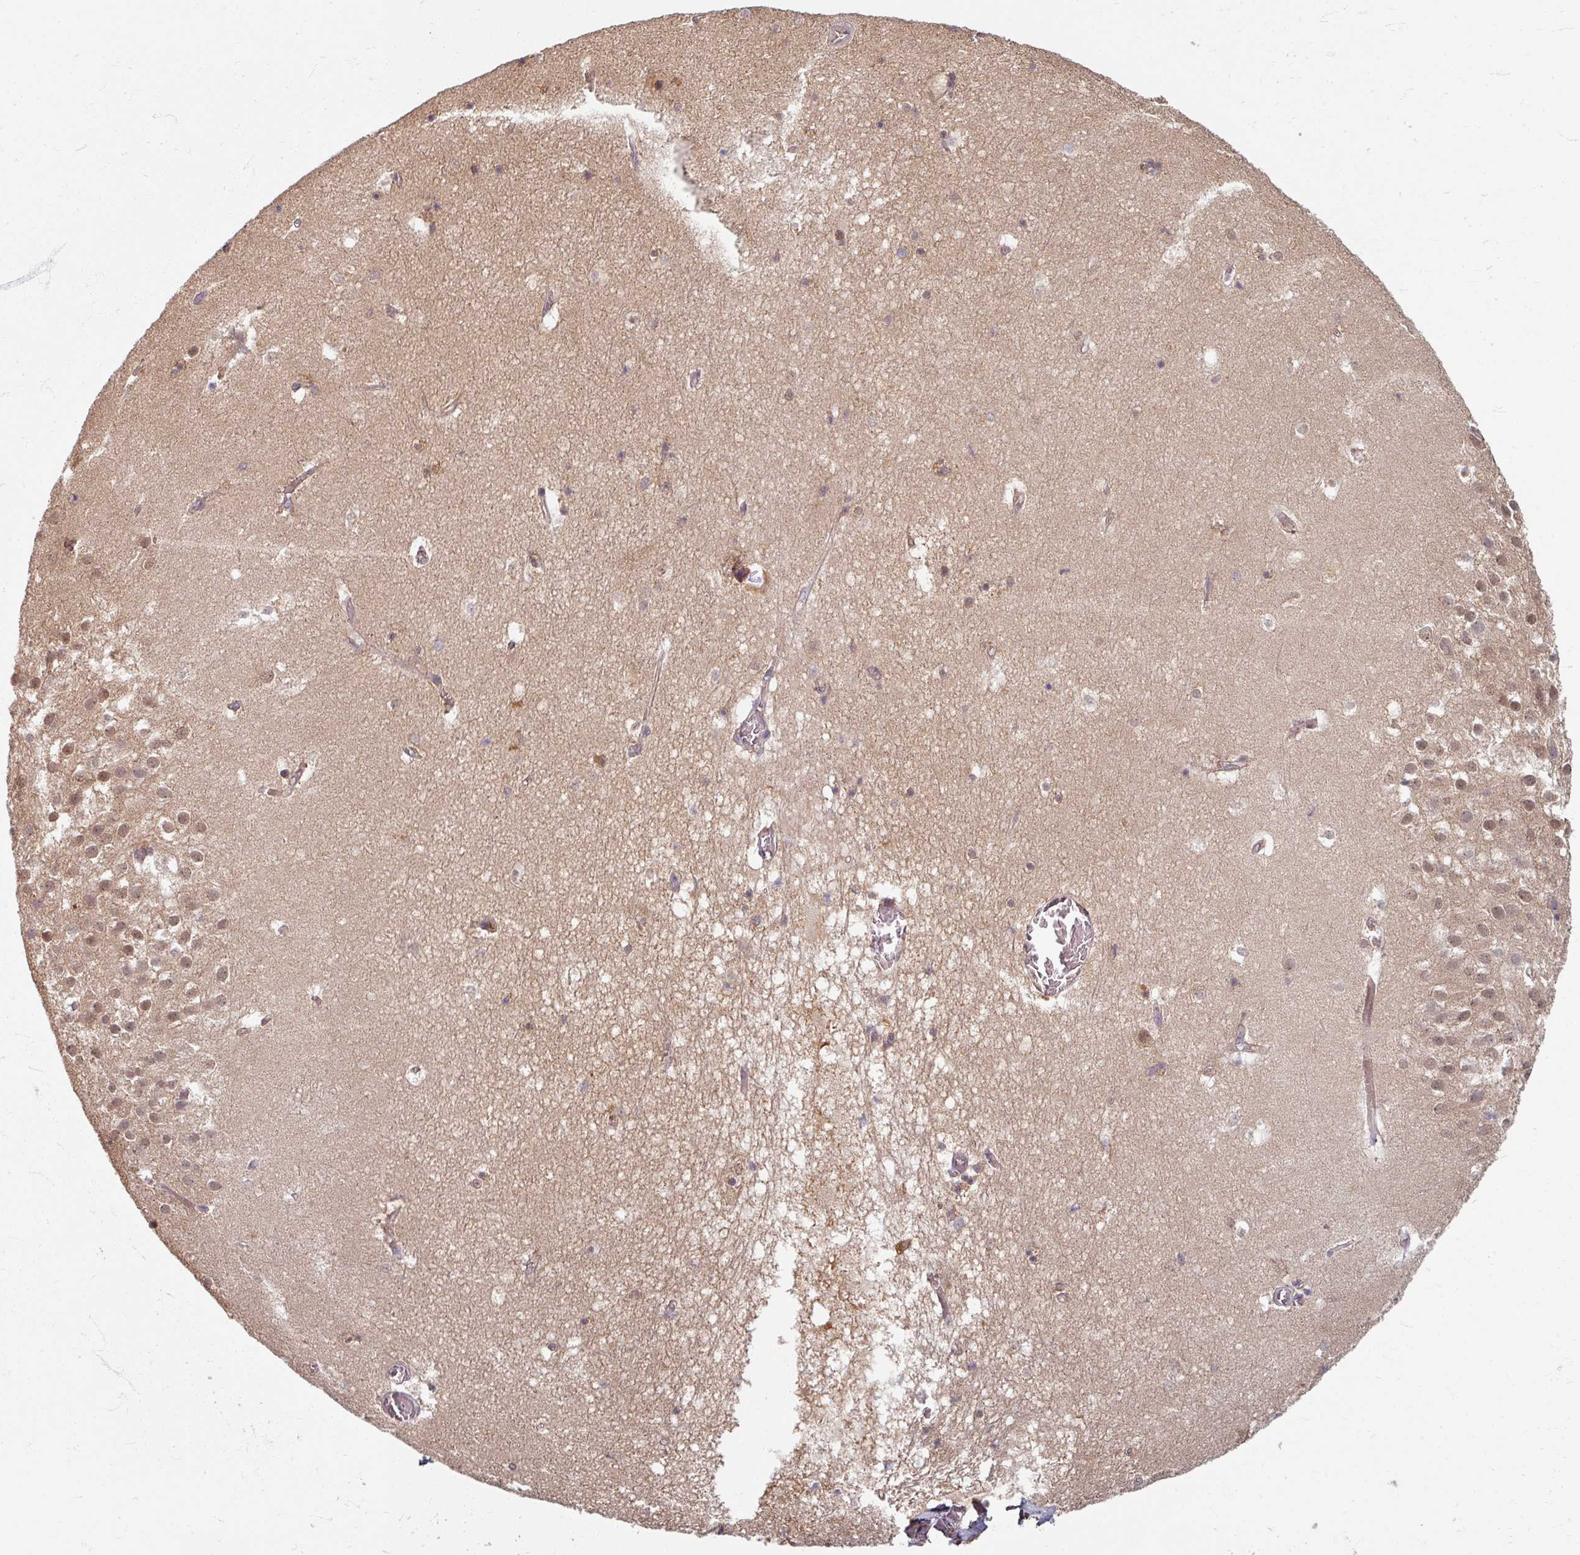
{"staining": {"intensity": "weak", "quantity": "<25%", "location": "cytoplasmic/membranous"}, "tissue": "hippocampus", "cell_type": "Glial cells", "image_type": "normal", "snomed": [{"axis": "morphology", "description": "Normal tissue, NOS"}, {"axis": "topography", "description": "Hippocampus"}], "caption": "High power microscopy micrograph of an immunohistochemistry (IHC) micrograph of unremarkable hippocampus, revealing no significant staining in glial cells.", "gene": "STAM", "patient": {"sex": "female", "age": 52}}